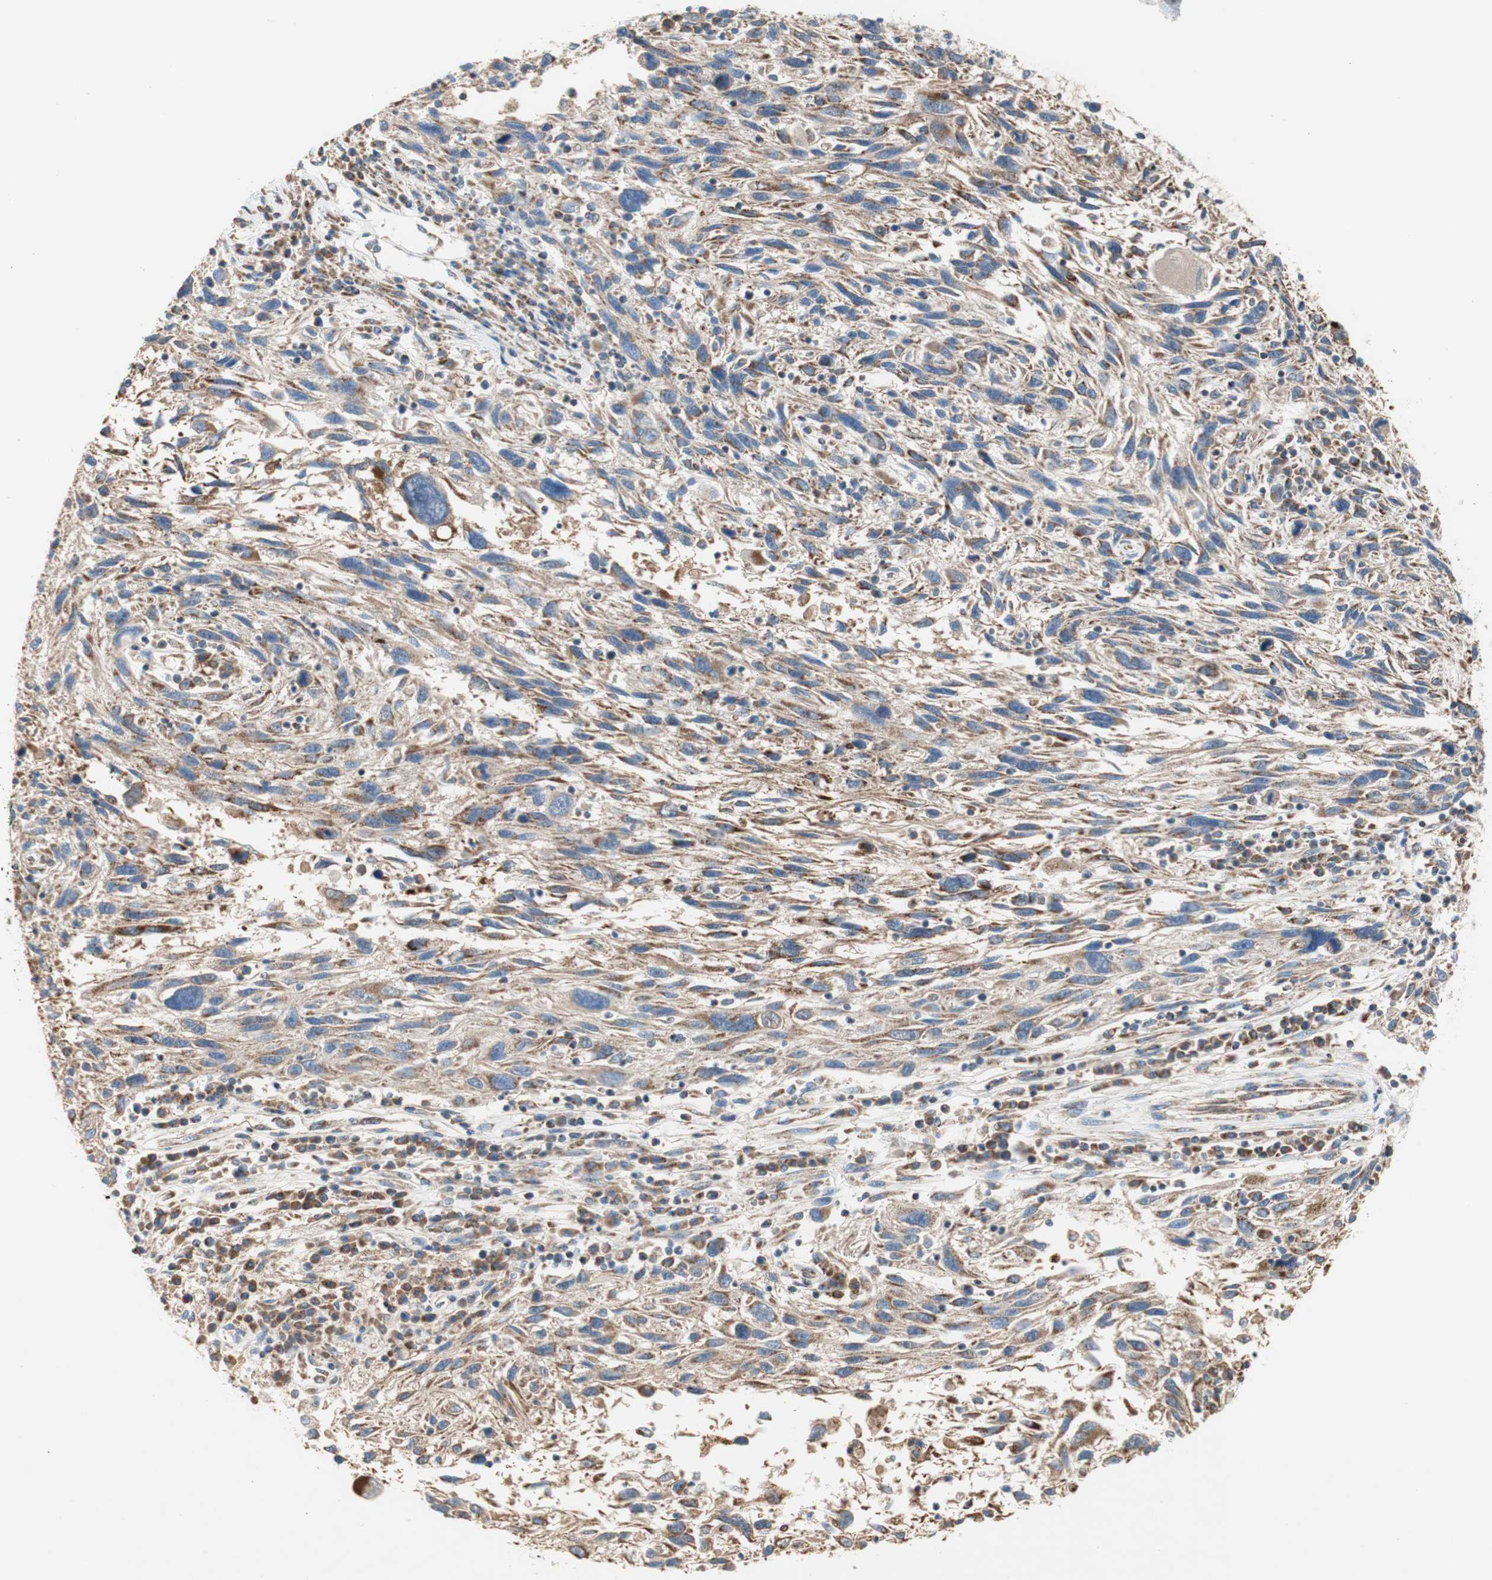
{"staining": {"intensity": "weak", "quantity": ">75%", "location": "cytoplasmic/membranous"}, "tissue": "melanoma", "cell_type": "Tumor cells", "image_type": "cancer", "snomed": [{"axis": "morphology", "description": "Malignant melanoma, NOS"}, {"axis": "topography", "description": "Skin"}], "caption": "Weak cytoplasmic/membranous positivity is appreciated in approximately >75% of tumor cells in melanoma.", "gene": "SDHB", "patient": {"sex": "male", "age": 53}}